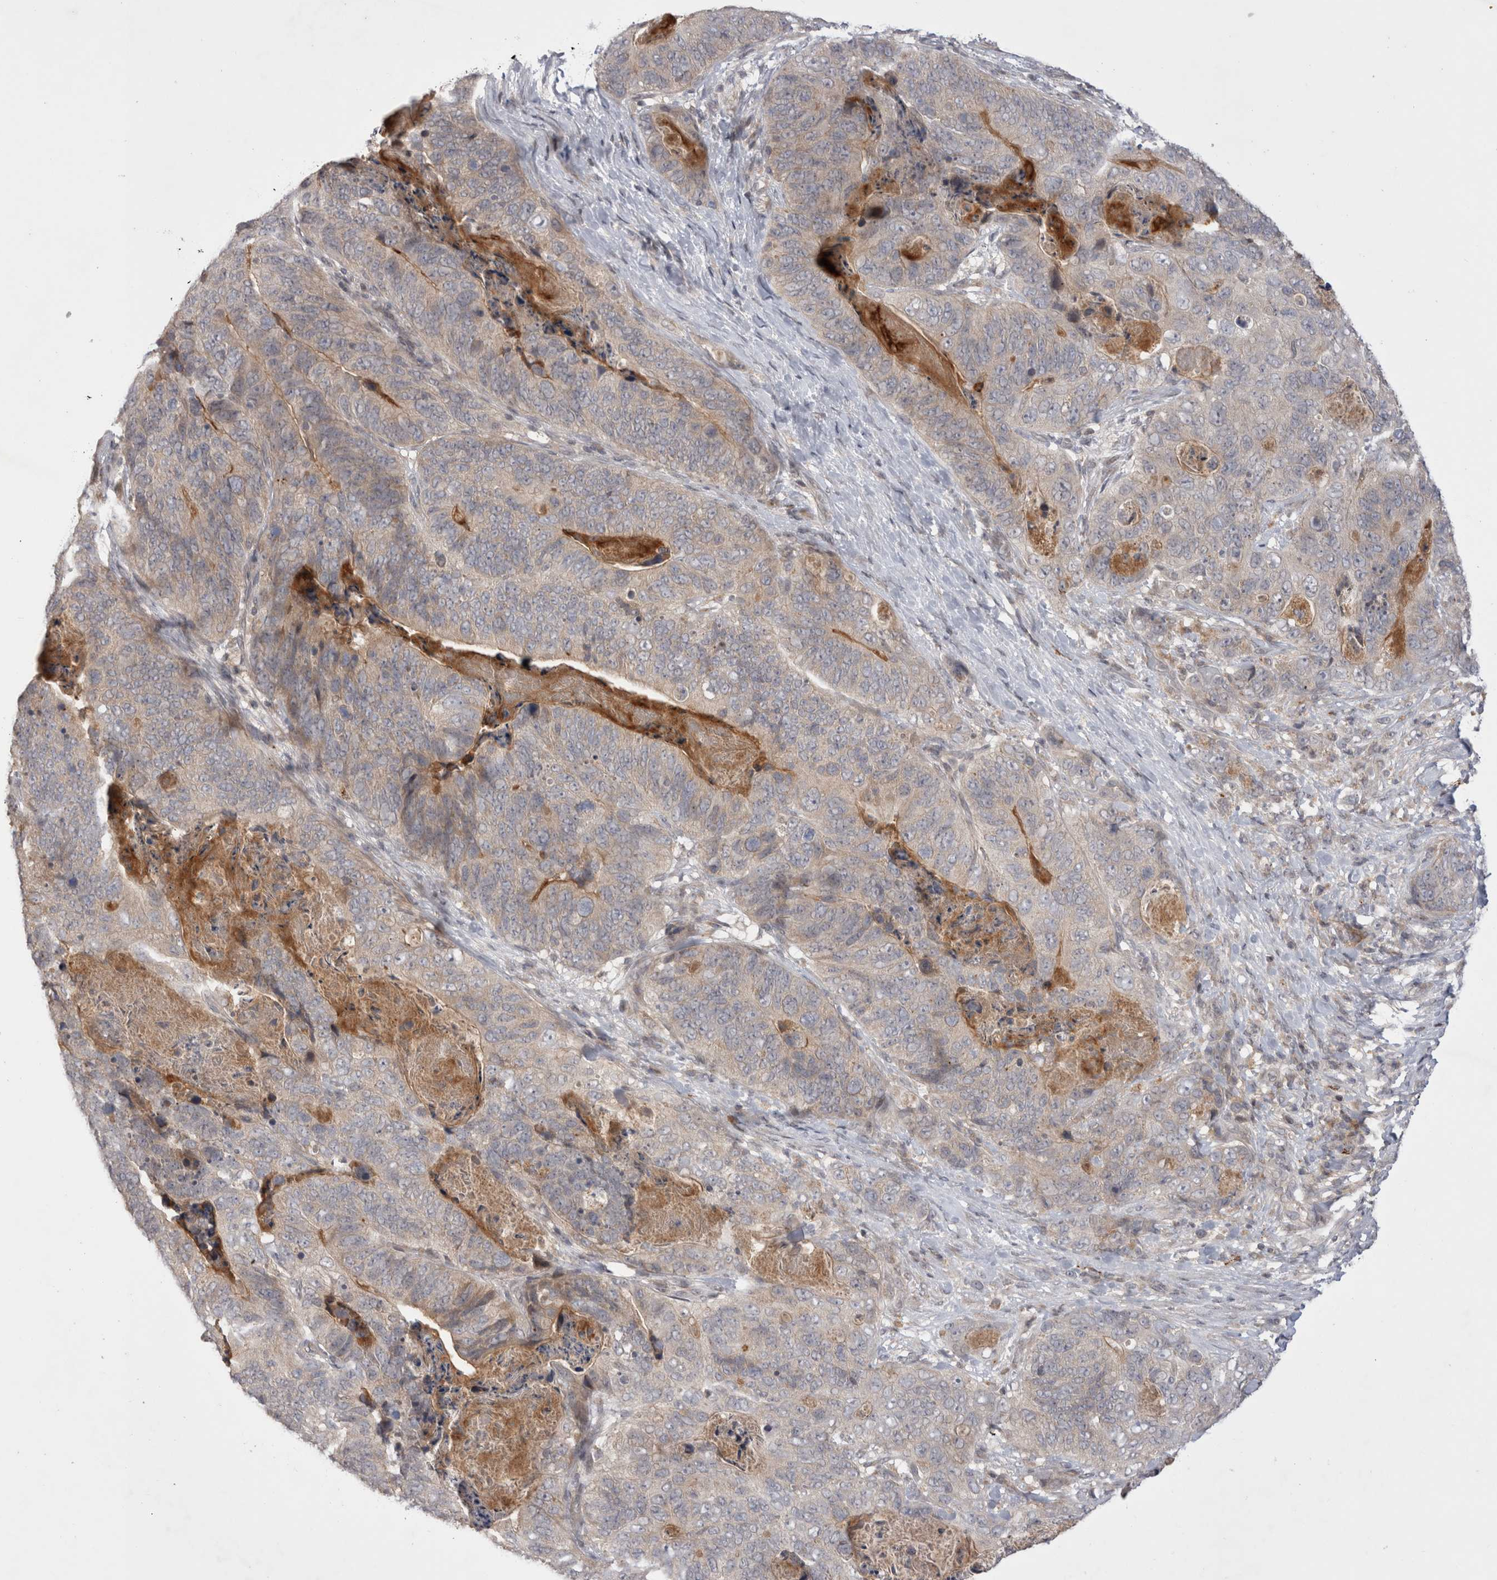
{"staining": {"intensity": "weak", "quantity": "<25%", "location": "cytoplasmic/membranous"}, "tissue": "stomach cancer", "cell_type": "Tumor cells", "image_type": "cancer", "snomed": [{"axis": "morphology", "description": "Normal tissue, NOS"}, {"axis": "morphology", "description": "Adenocarcinoma, NOS"}, {"axis": "topography", "description": "Stomach"}], "caption": "Adenocarcinoma (stomach) was stained to show a protein in brown. There is no significant expression in tumor cells. (DAB (3,3'-diaminobenzidine) immunohistochemistry (IHC) visualized using brightfield microscopy, high magnification).", "gene": "PLEKHM1", "patient": {"sex": "female", "age": 89}}